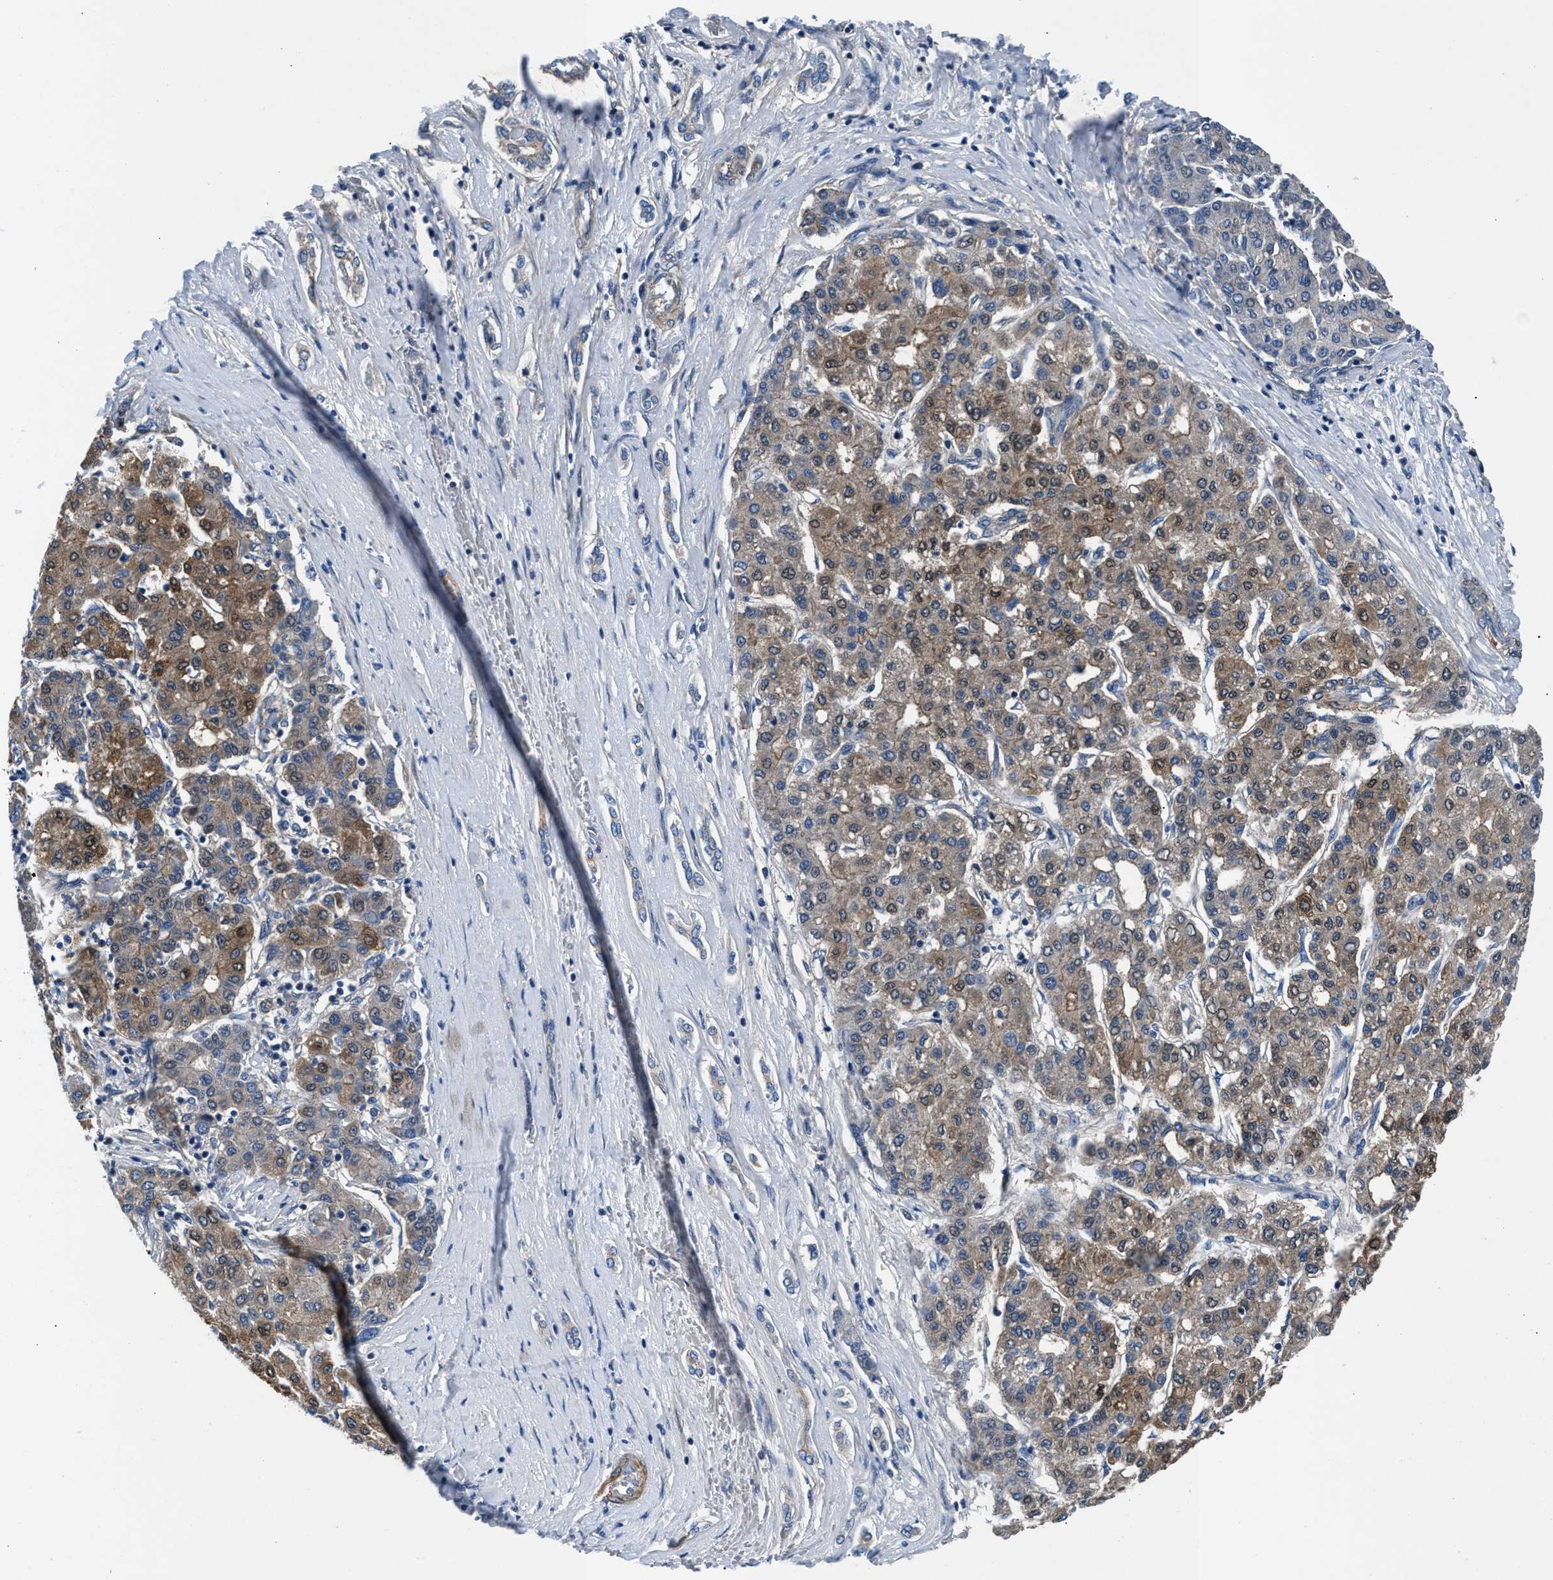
{"staining": {"intensity": "moderate", "quantity": ">75%", "location": "cytoplasmic/membranous,nuclear"}, "tissue": "liver cancer", "cell_type": "Tumor cells", "image_type": "cancer", "snomed": [{"axis": "morphology", "description": "Carcinoma, Hepatocellular, NOS"}, {"axis": "topography", "description": "Liver"}], "caption": "About >75% of tumor cells in human liver hepatocellular carcinoma show moderate cytoplasmic/membranous and nuclear protein expression as visualized by brown immunohistochemical staining.", "gene": "CDRT4", "patient": {"sex": "male", "age": 65}}